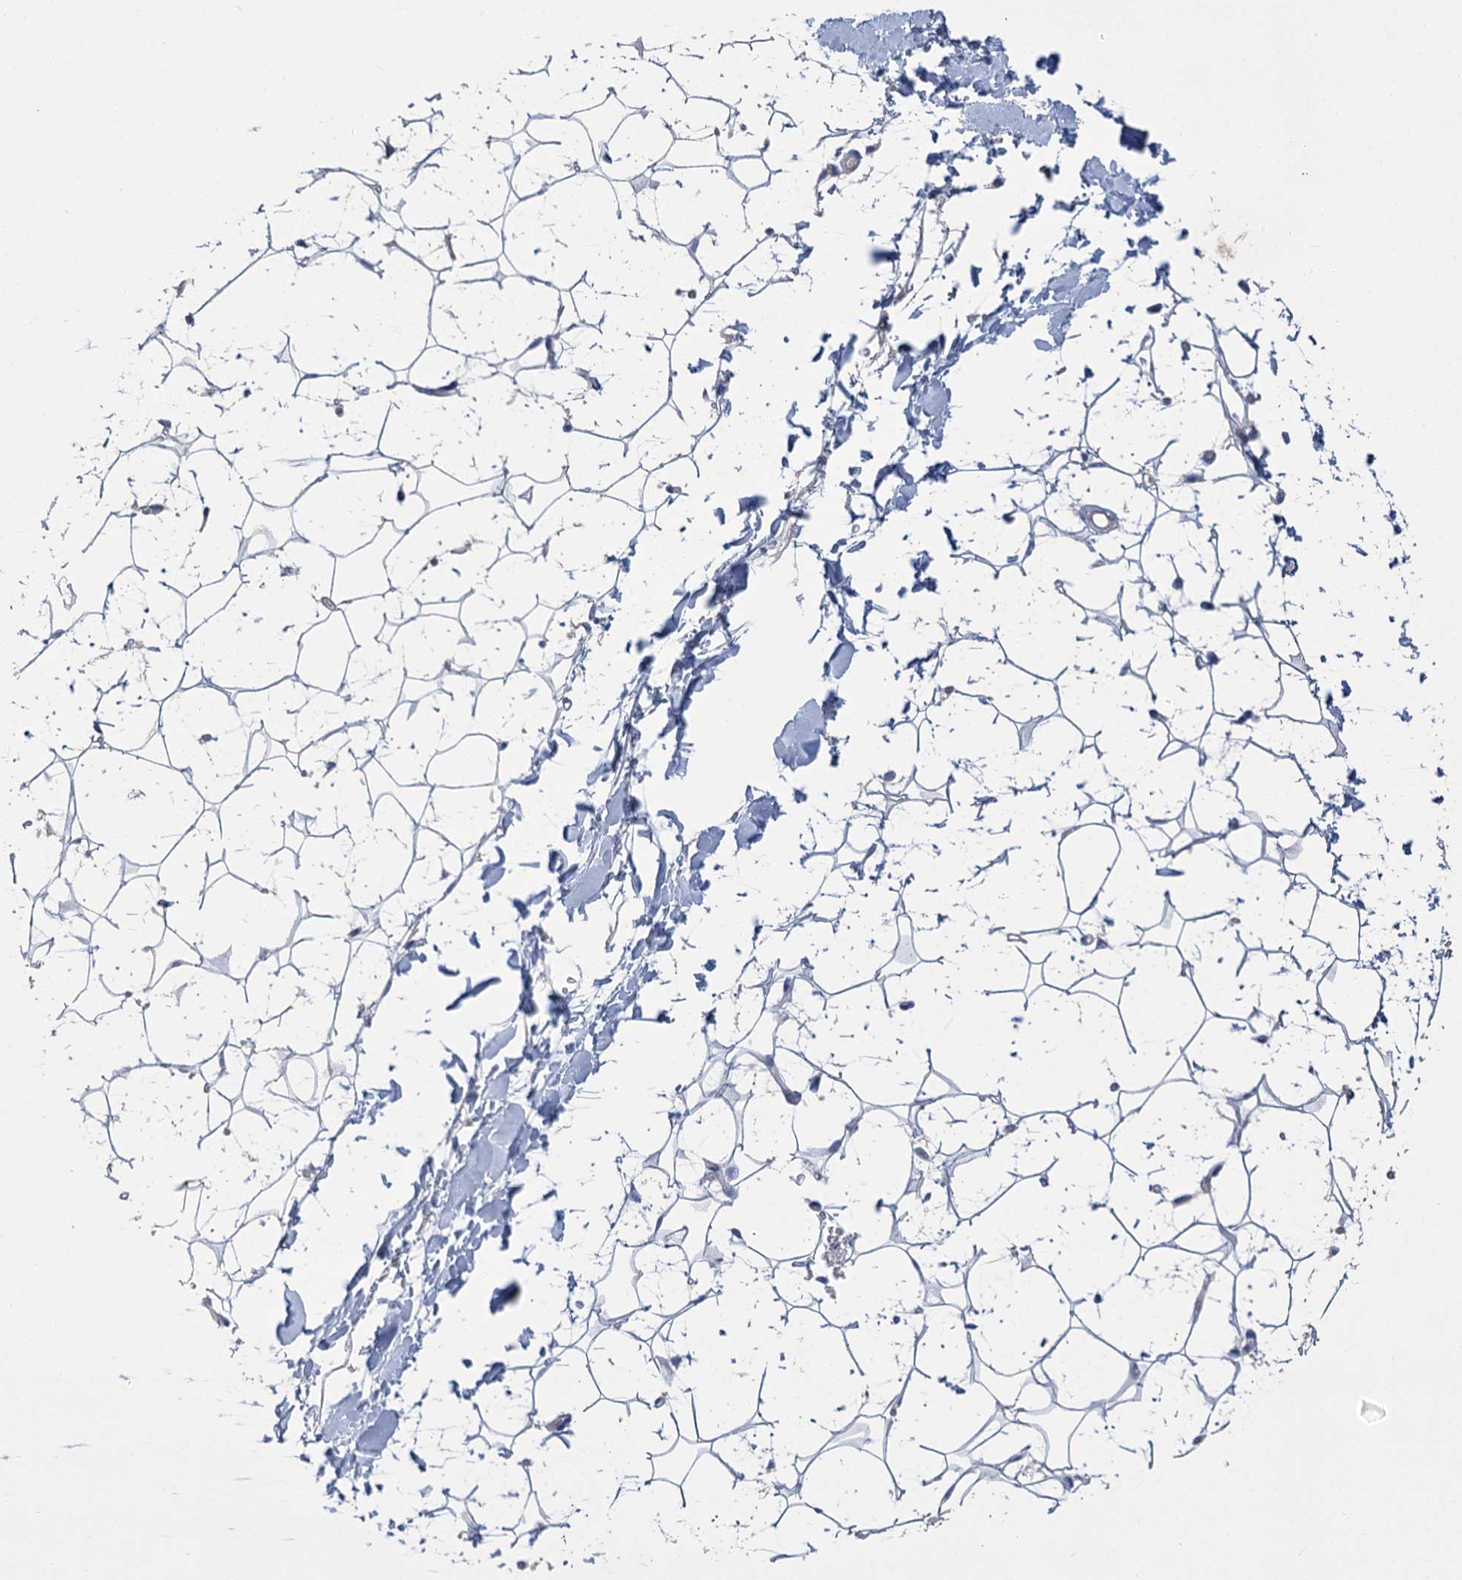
{"staining": {"intensity": "negative", "quantity": "none", "location": "none"}, "tissue": "adipose tissue", "cell_type": "Adipocytes", "image_type": "normal", "snomed": [{"axis": "morphology", "description": "Normal tissue, NOS"}, {"axis": "topography", "description": "Breast"}], "caption": "Immunohistochemical staining of normal adipose tissue shows no significant expression in adipocytes. Nuclei are stained in blue.", "gene": "SLC9A3", "patient": {"sex": "female", "age": 26}}